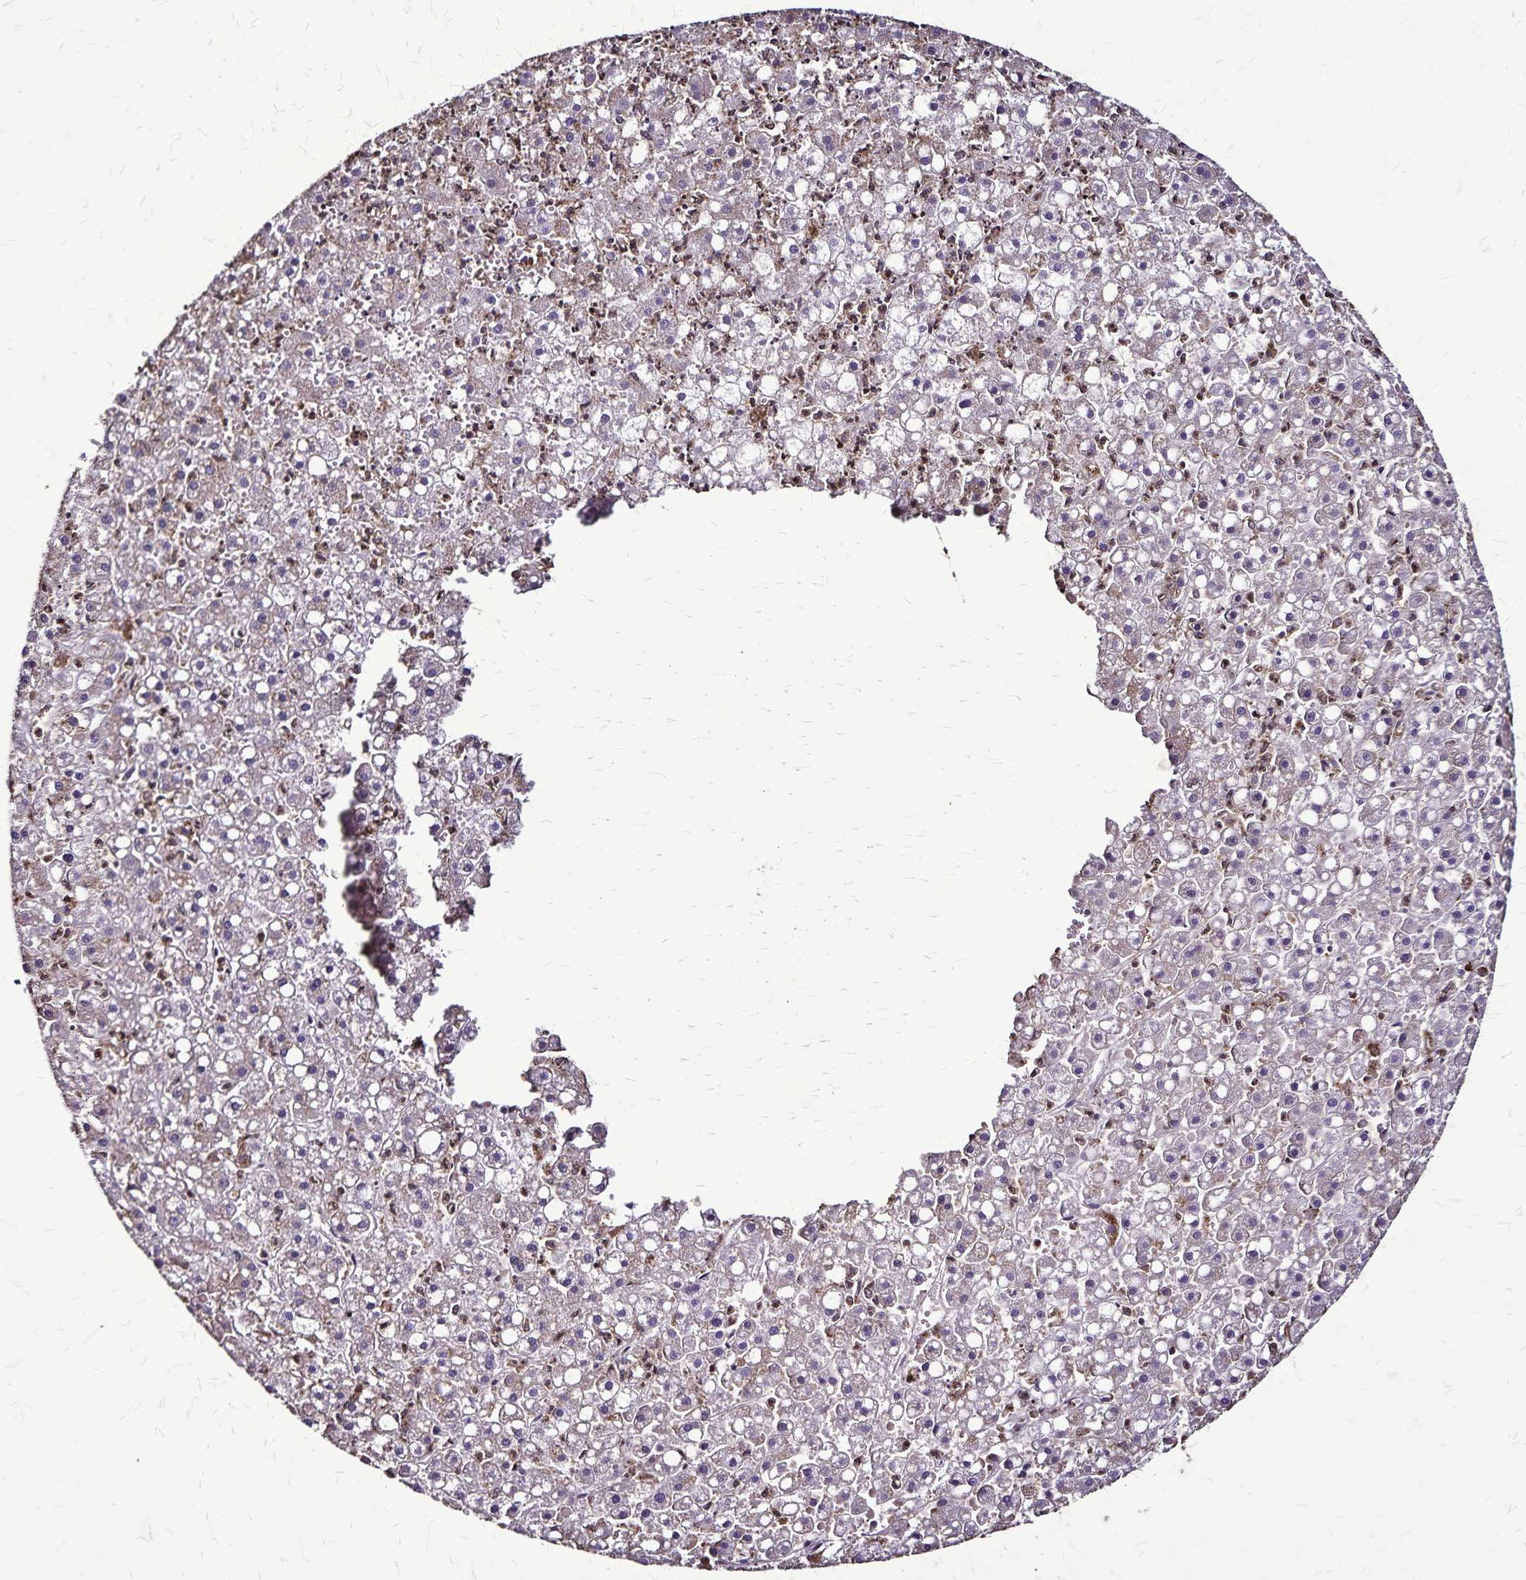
{"staining": {"intensity": "negative", "quantity": "none", "location": "none"}, "tissue": "liver cancer", "cell_type": "Tumor cells", "image_type": "cancer", "snomed": [{"axis": "morphology", "description": "Carcinoma, Hepatocellular, NOS"}, {"axis": "topography", "description": "Liver"}], "caption": "There is no significant expression in tumor cells of liver cancer. (Immunohistochemistry (ihc), brightfield microscopy, high magnification).", "gene": "CHMP1B", "patient": {"sex": "male", "age": 67}}